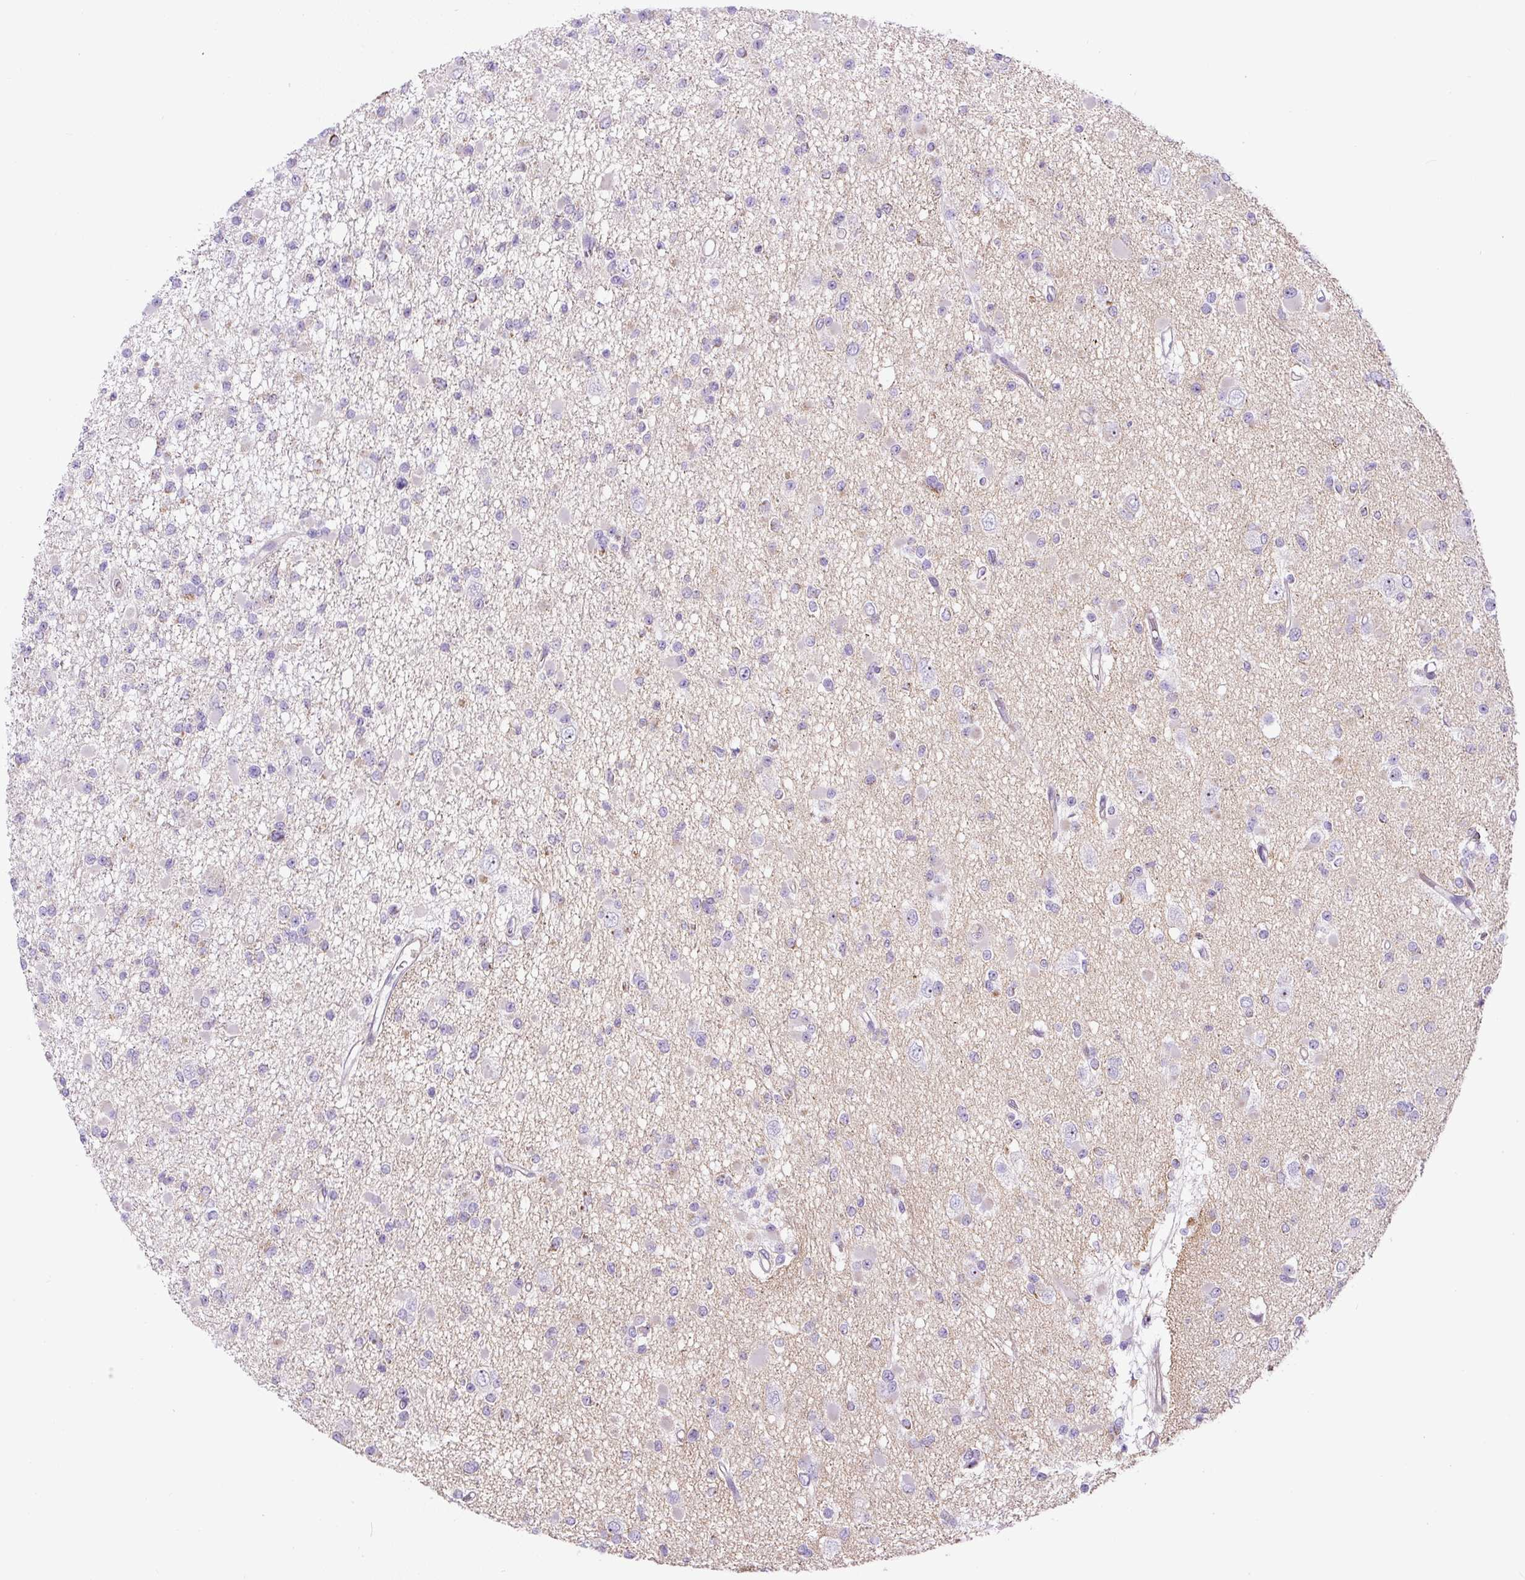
{"staining": {"intensity": "negative", "quantity": "none", "location": "none"}, "tissue": "glioma", "cell_type": "Tumor cells", "image_type": "cancer", "snomed": [{"axis": "morphology", "description": "Glioma, malignant, Low grade"}, {"axis": "topography", "description": "Brain"}], "caption": "Tumor cells are negative for brown protein staining in malignant low-grade glioma.", "gene": "ZNF596", "patient": {"sex": "female", "age": 22}}